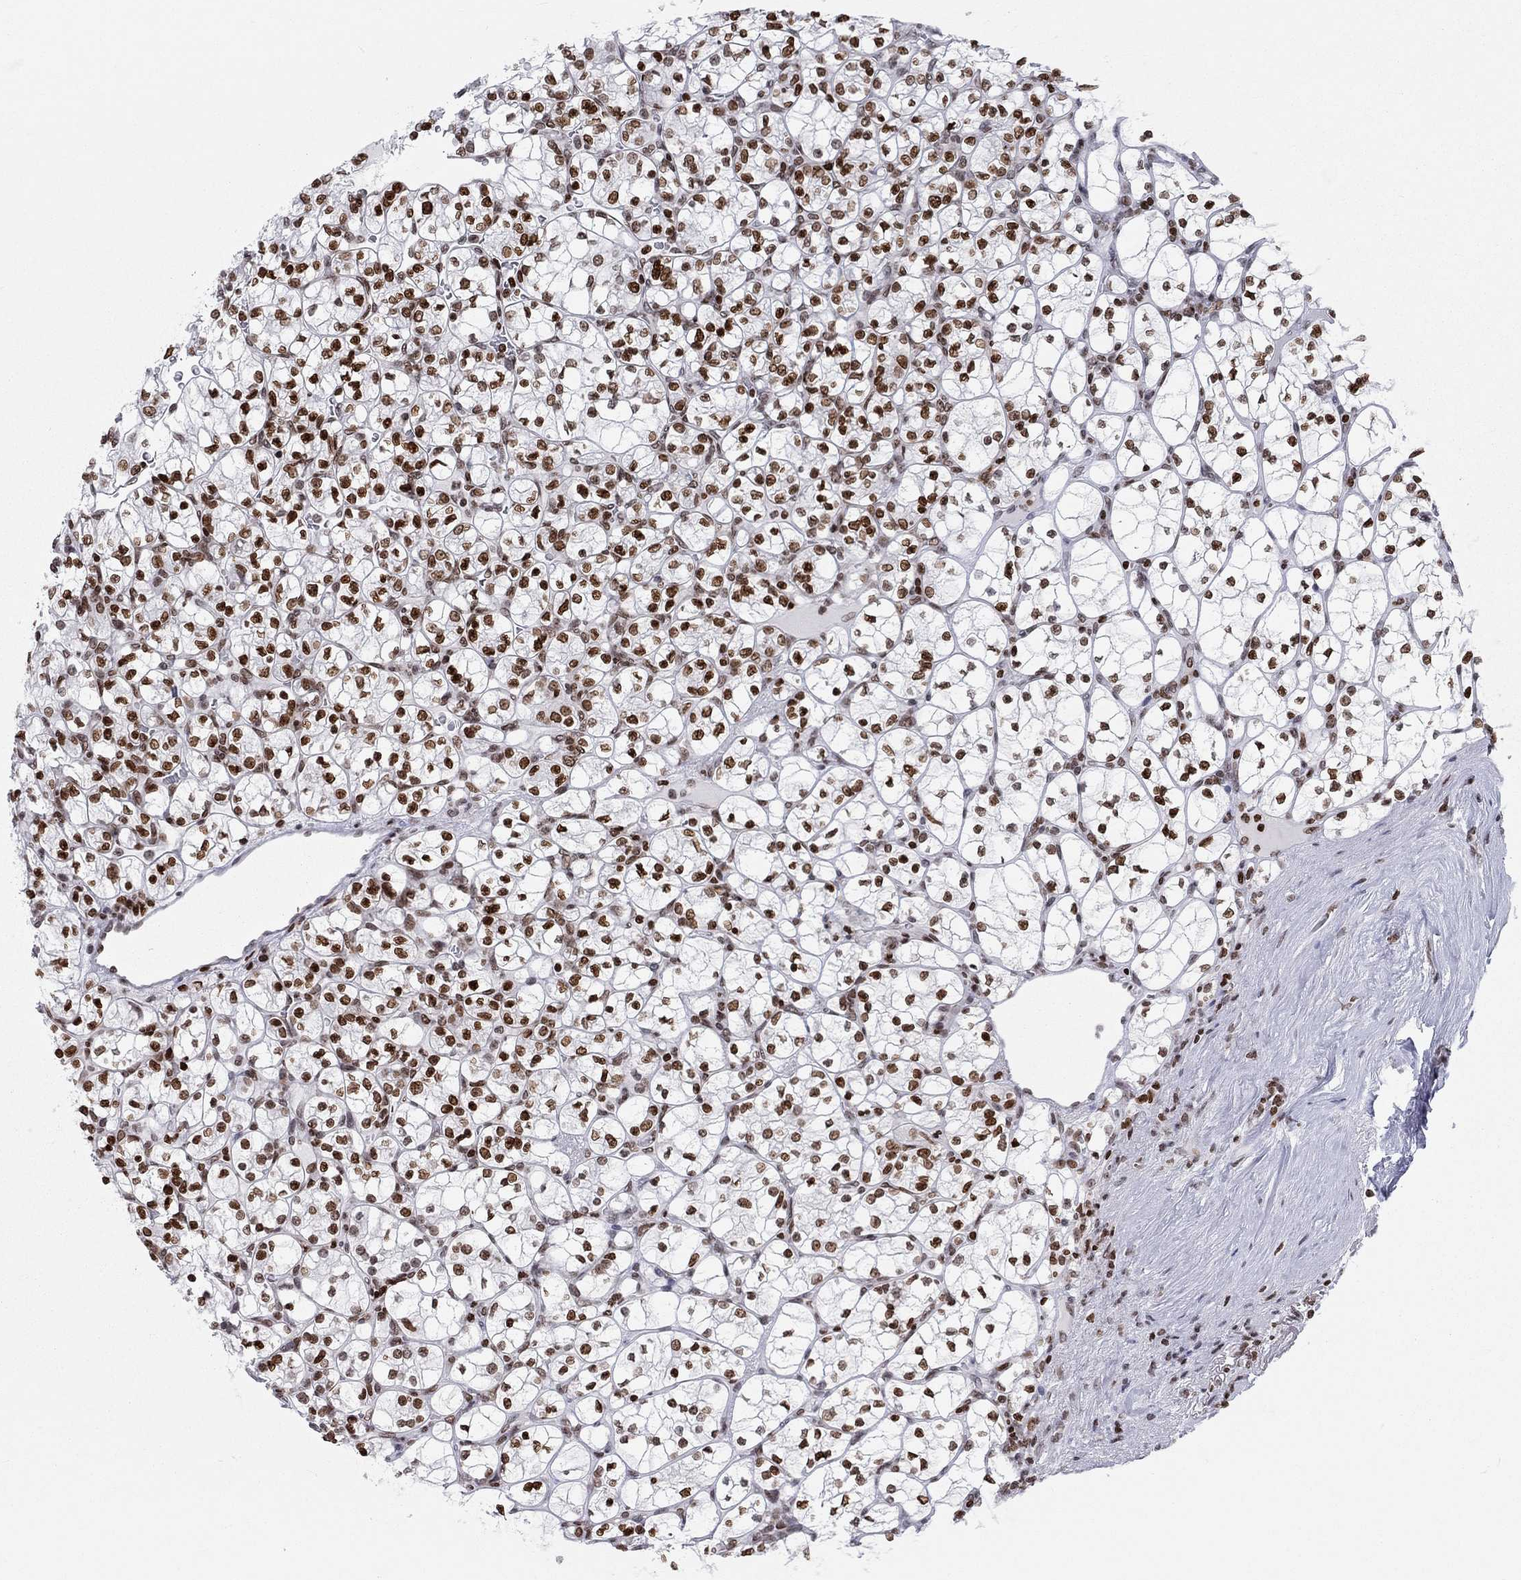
{"staining": {"intensity": "strong", "quantity": ">75%", "location": "nuclear"}, "tissue": "renal cancer", "cell_type": "Tumor cells", "image_type": "cancer", "snomed": [{"axis": "morphology", "description": "Adenocarcinoma, NOS"}, {"axis": "topography", "description": "Kidney"}], "caption": "This is an image of immunohistochemistry staining of renal cancer, which shows strong expression in the nuclear of tumor cells.", "gene": "H2AX", "patient": {"sex": "female", "age": 89}}